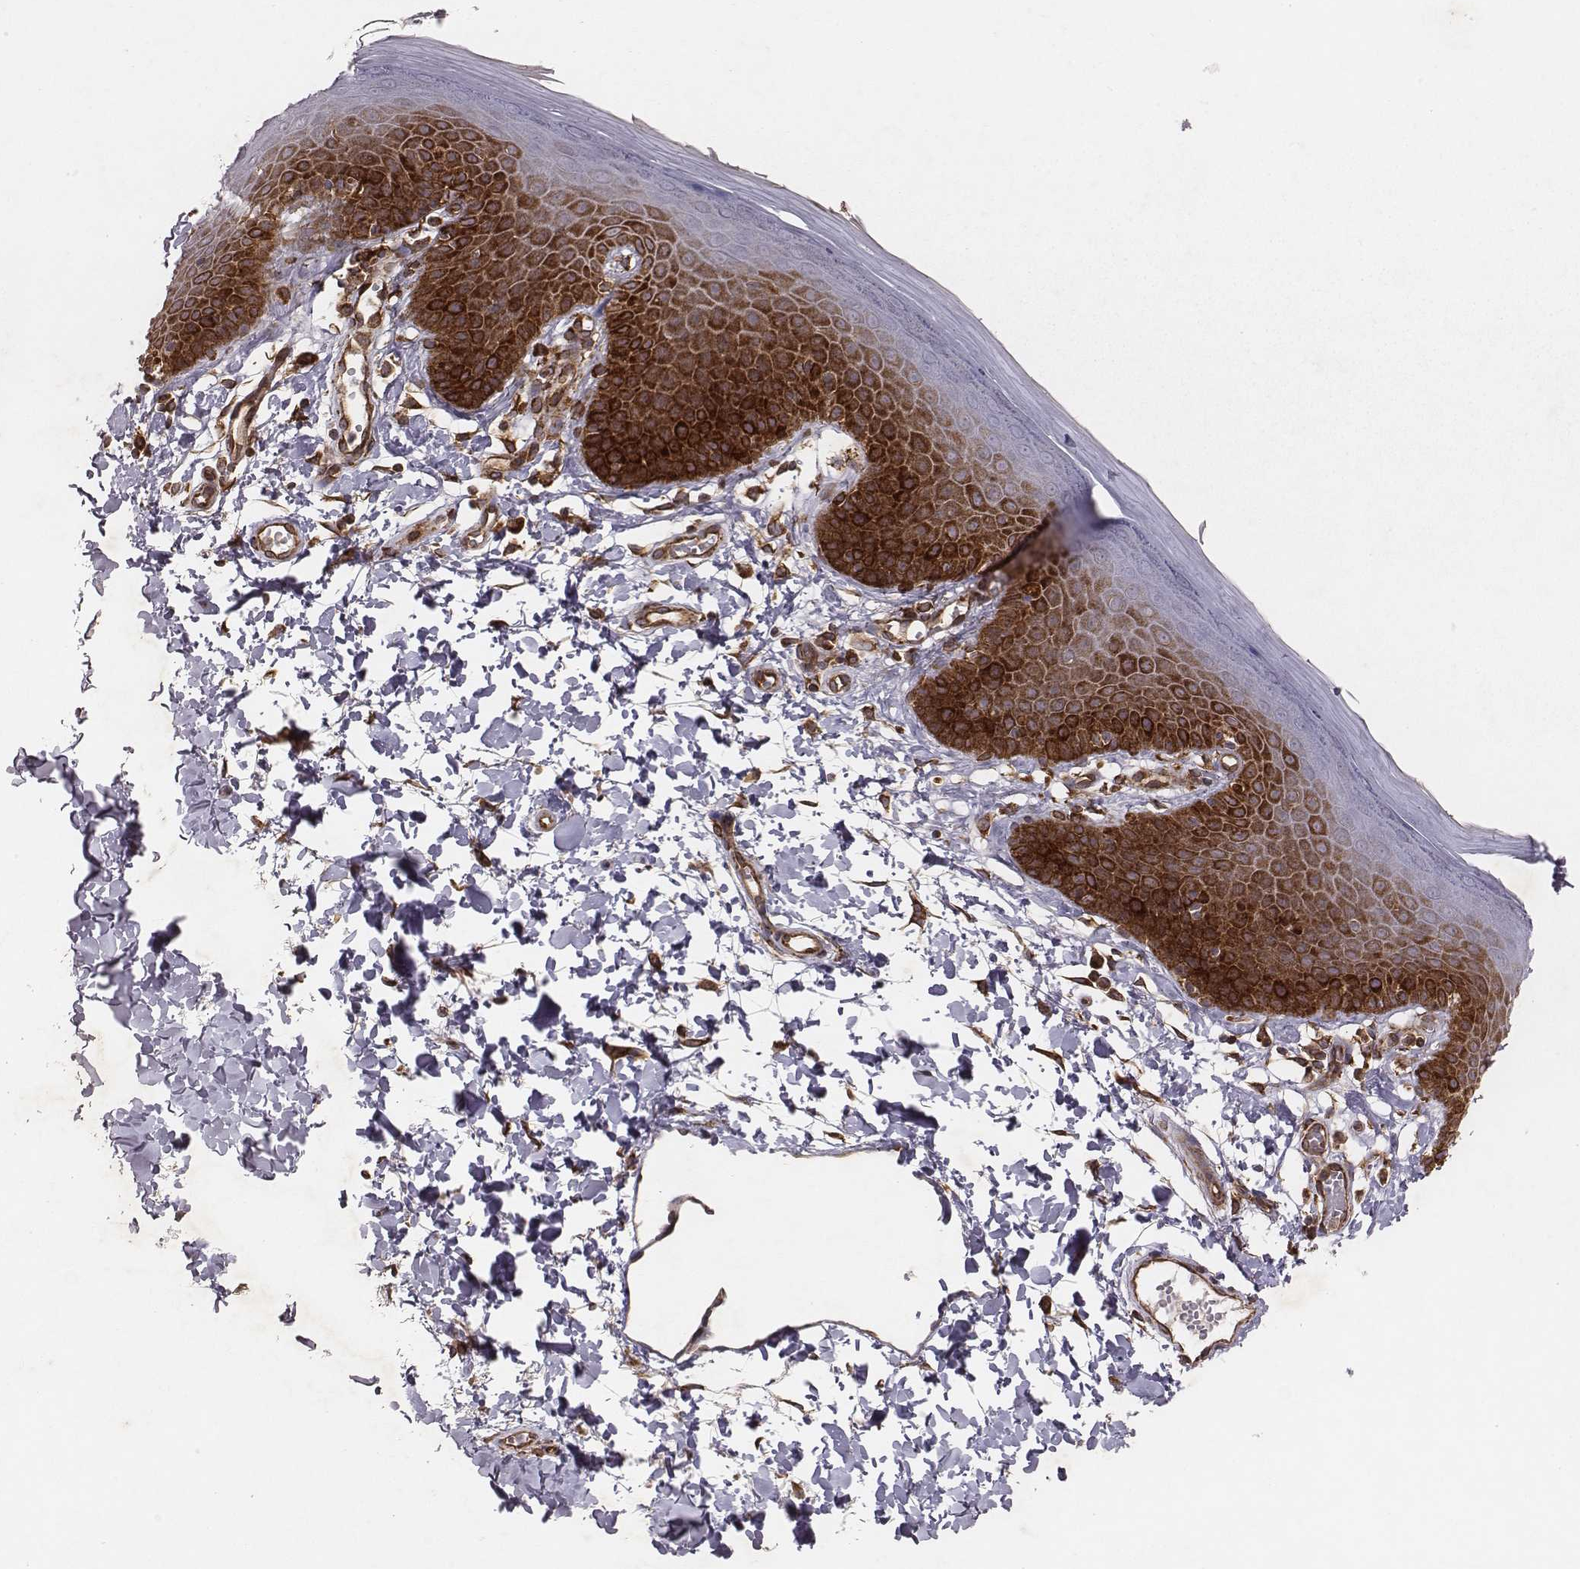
{"staining": {"intensity": "strong", "quantity": ">75%", "location": "cytoplasmic/membranous"}, "tissue": "skin", "cell_type": "Epidermal cells", "image_type": "normal", "snomed": [{"axis": "morphology", "description": "Normal tissue, NOS"}, {"axis": "topography", "description": "Anal"}], "caption": "Protein staining of normal skin shows strong cytoplasmic/membranous expression in about >75% of epidermal cells. The staining was performed using DAB (3,3'-diaminobenzidine), with brown indicating positive protein expression. Nuclei are stained blue with hematoxylin.", "gene": "TXLNA", "patient": {"sex": "male", "age": 53}}